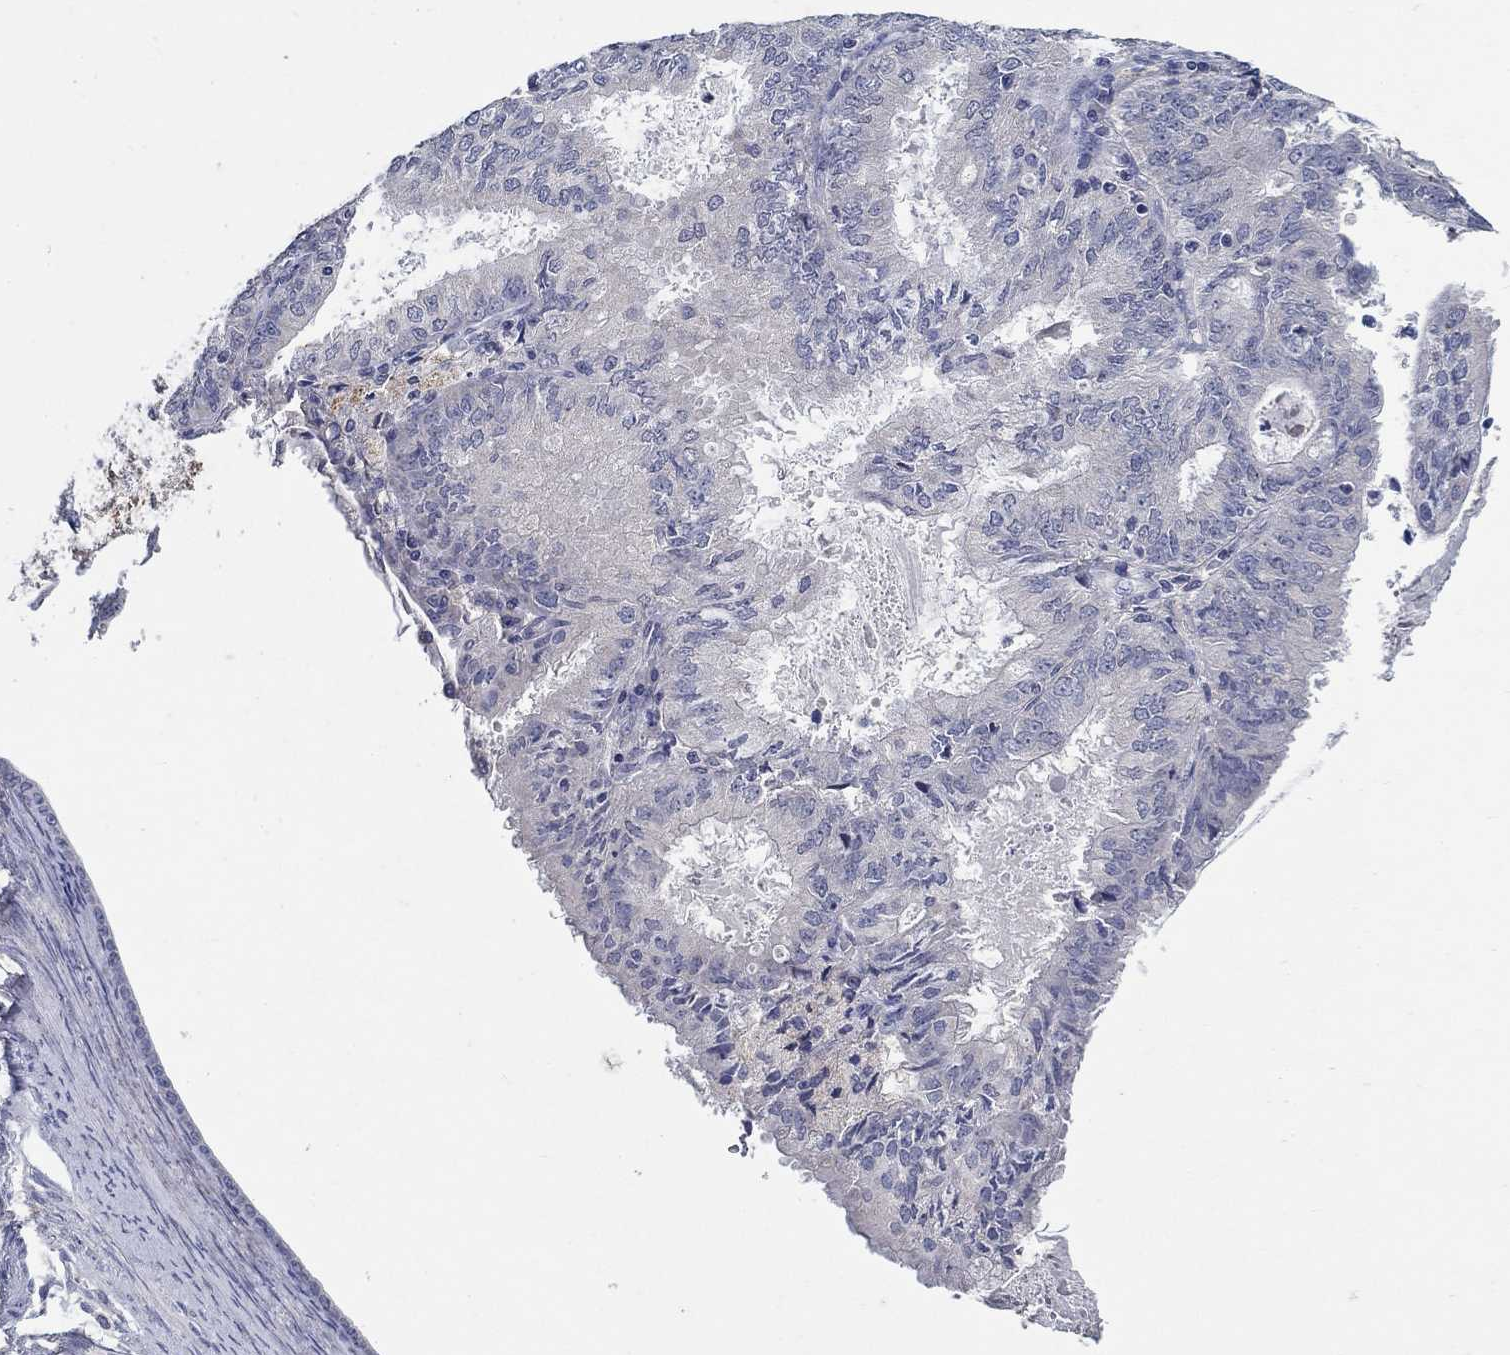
{"staining": {"intensity": "negative", "quantity": "none", "location": "none"}, "tissue": "endometrial cancer", "cell_type": "Tumor cells", "image_type": "cancer", "snomed": [{"axis": "morphology", "description": "Adenocarcinoma, NOS"}, {"axis": "topography", "description": "Endometrium"}], "caption": "This histopathology image is of endometrial adenocarcinoma stained with immunohistochemistry to label a protein in brown with the nuclei are counter-stained blue. There is no staining in tumor cells. (Stains: DAB (3,3'-diaminobenzidine) immunohistochemistry (IHC) with hematoxylin counter stain, Microscopy: brightfield microscopy at high magnification).", "gene": "PROZ", "patient": {"sex": "female", "age": 57}}